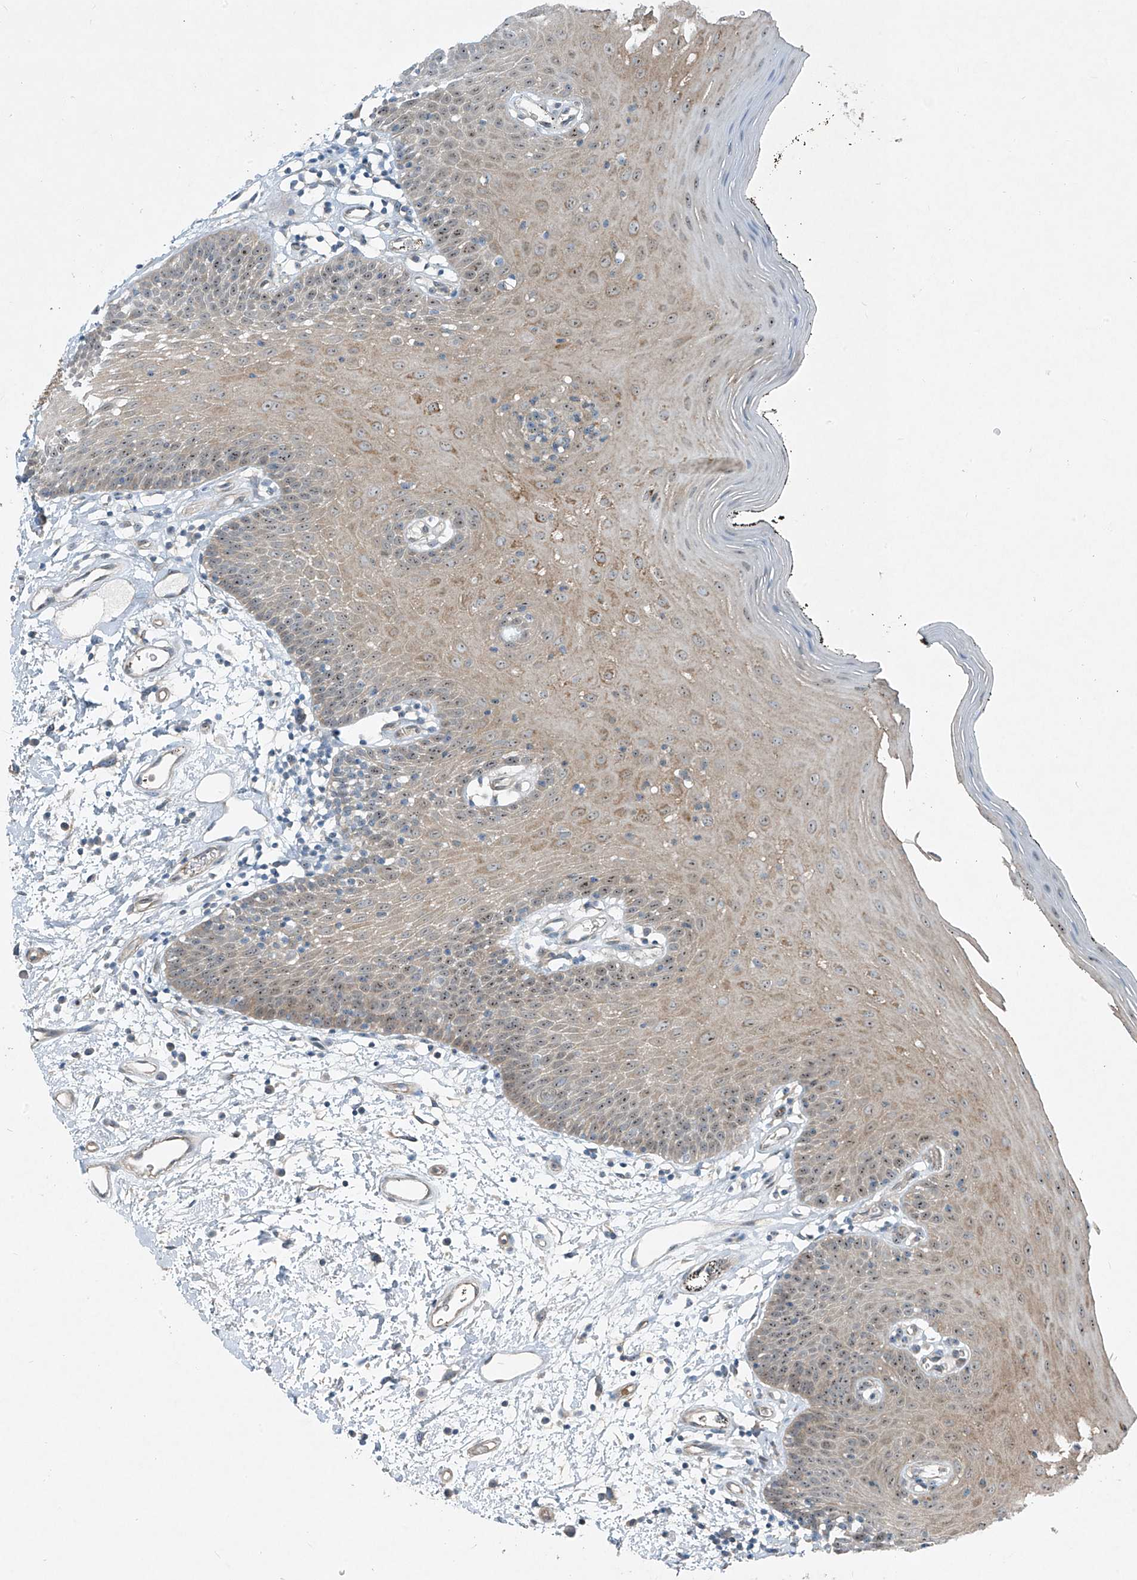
{"staining": {"intensity": "weak", "quantity": ">75%", "location": "cytoplasmic/membranous,nuclear"}, "tissue": "oral mucosa", "cell_type": "Squamous epithelial cells", "image_type": "normal", "snomed": [{"axis": "morphology", "description": "Normal tissue, NOS"}, {"axis": "topography", "description": "Oral tissue"}], "caption": "Oral mucosa stained for a protein displays weak cytoplasmic/membranous,nuclear positivity in squamous epithelial cells. Using DAB (brown) and hematoxylin (blue) stains, captured at high magnification using brightfield microscopy.", "gene": "PPCS", "patient": {"sex": "male", "age": 74}}